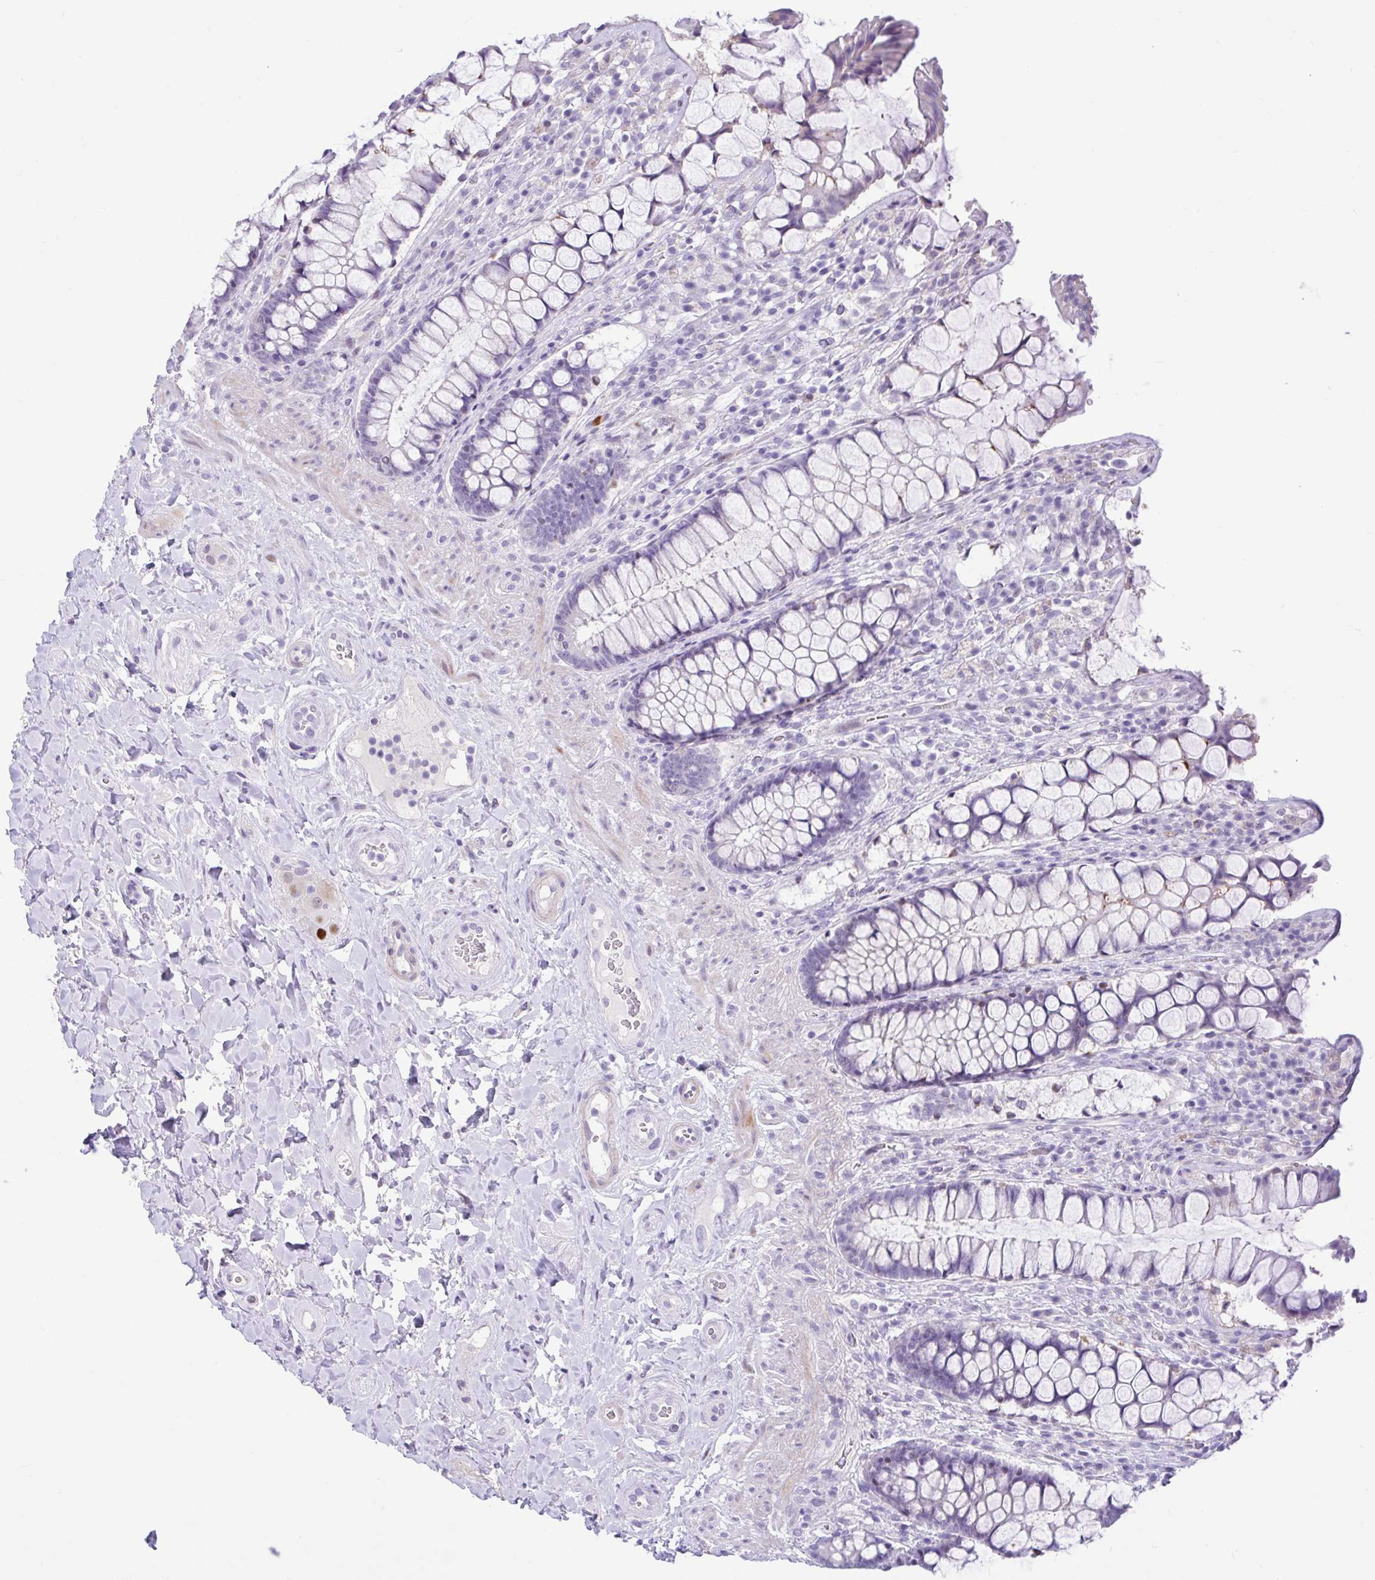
{"staining": {"intensity": "weak", "quantity": "<25%", "location": "cytoplasmic/membranous,nuclear"}, "tissue": "rectum", "cell_type": "Glandular cells", "image_type": "normal", "snomed": [{"axis": "morphology", "description": "Normal tissue, NOS"}, {"axis": "topography", "description": "Rectum"}], "caption": "This micrograph is of unremarkable rectum stained with IHC to label a protein in brown with the nuclei are counter-stained blue. There is no staining in glandular cells. The staining is performed using DAB brown chromogen with nuclei counter-stained in using hematoxylin.", "gene": "NHLH2", "patient": {"sex": "female", "age": 58}}